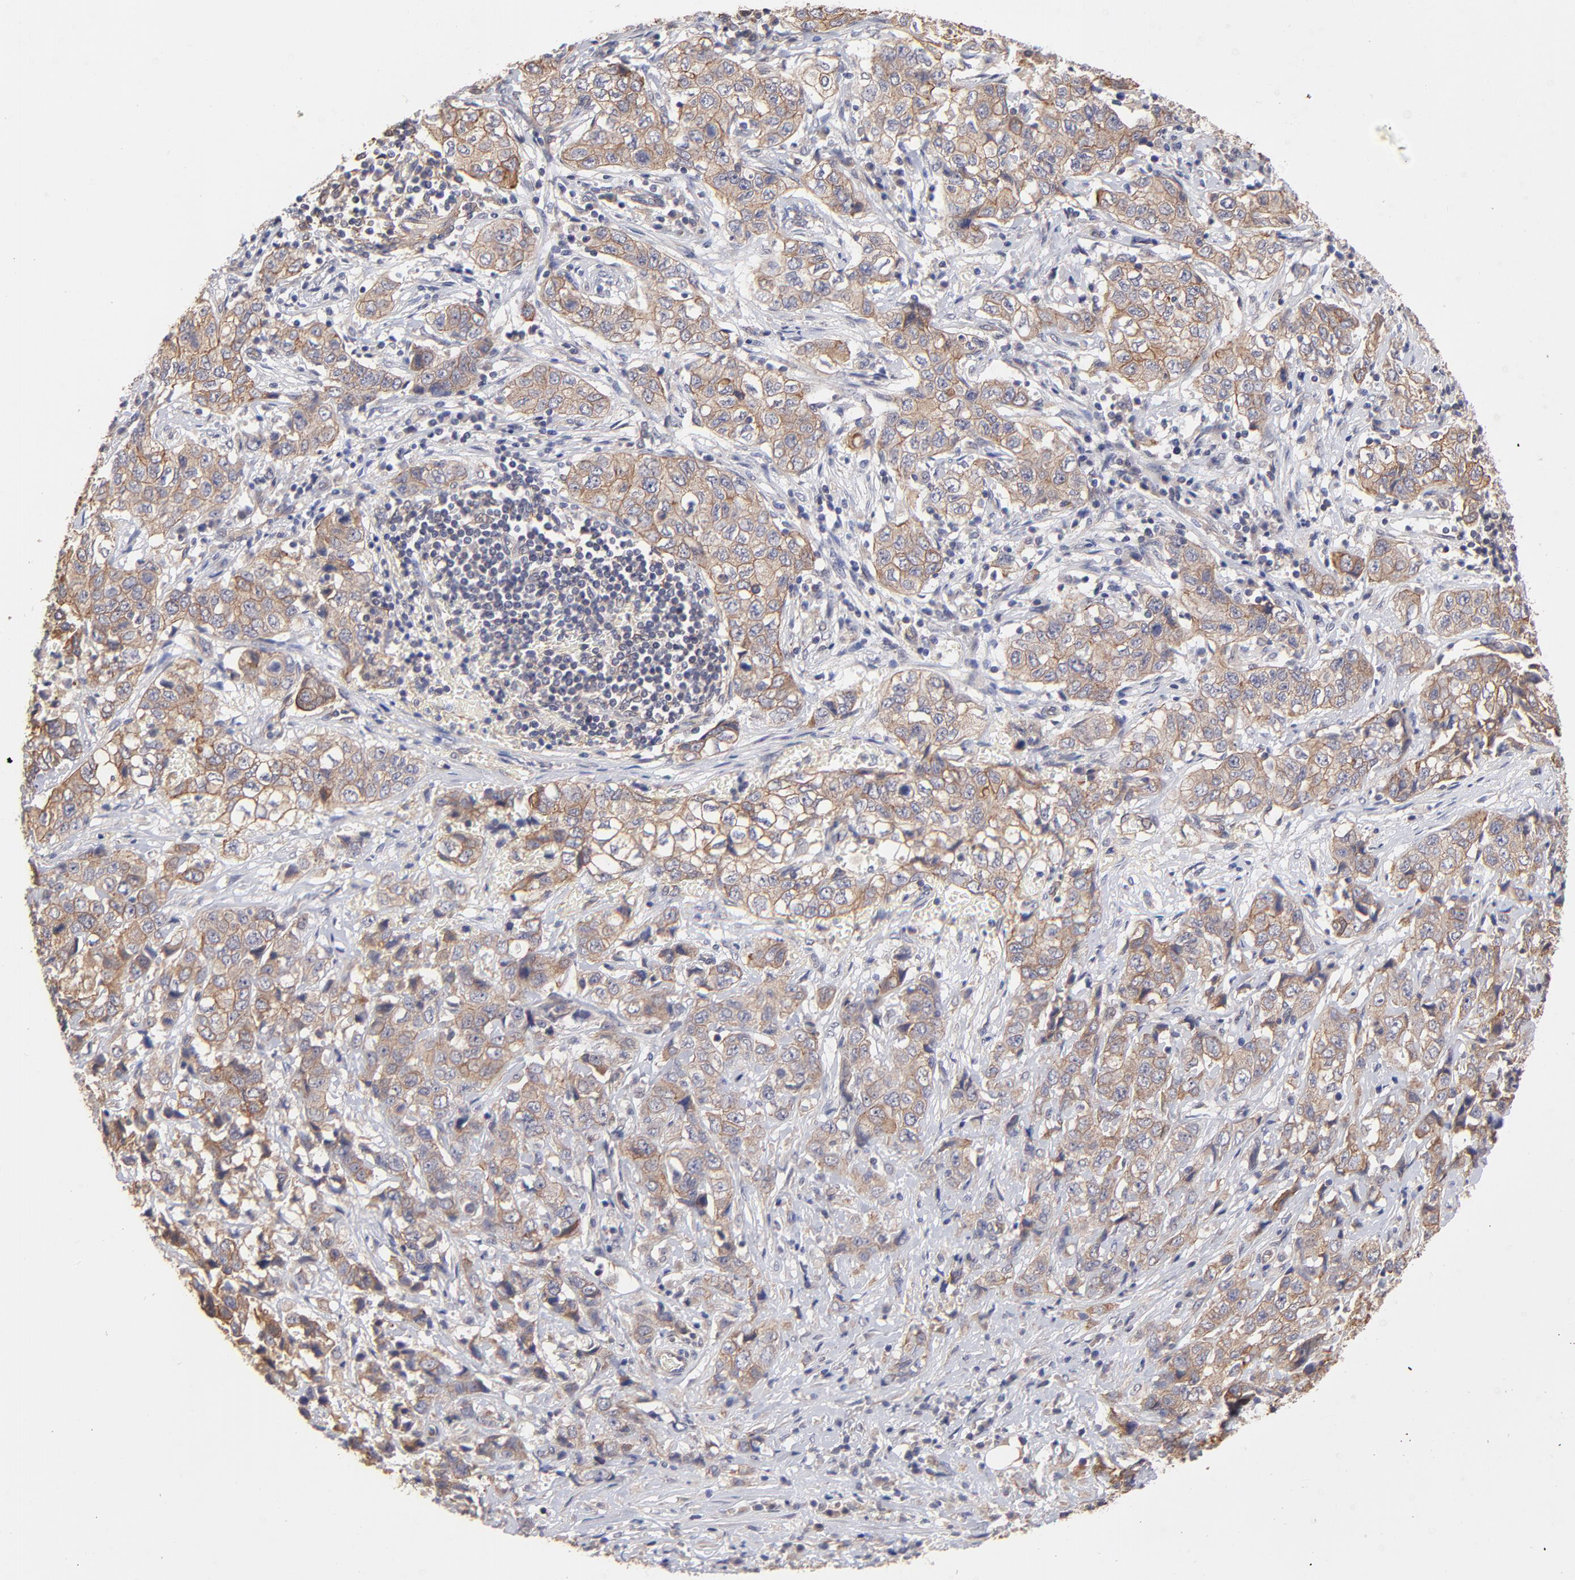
{"staining": {"intensity": "moderate", "quantity": ">75%", "location": "cytoplasmic/membranous"}, "tissue": "stomach cancer", "cell_type": "Tumor cells", "image_type": "cancer", "snomed": [{"axis": "morphology", "description": "Adenocarcinoma, NOS"}, {"axis": "topography", "description": "Stomach"}], "caption": "Tumor cells demonstrate medium levels of moderate cytoplasmic/membranous positivity in approximately >75% of cells in stomach cancer. (DAB = brown stain, brightfield microscopy at high magnification).", "gene": "STAP2", "patient": {"sex": "male", "age": 48}}